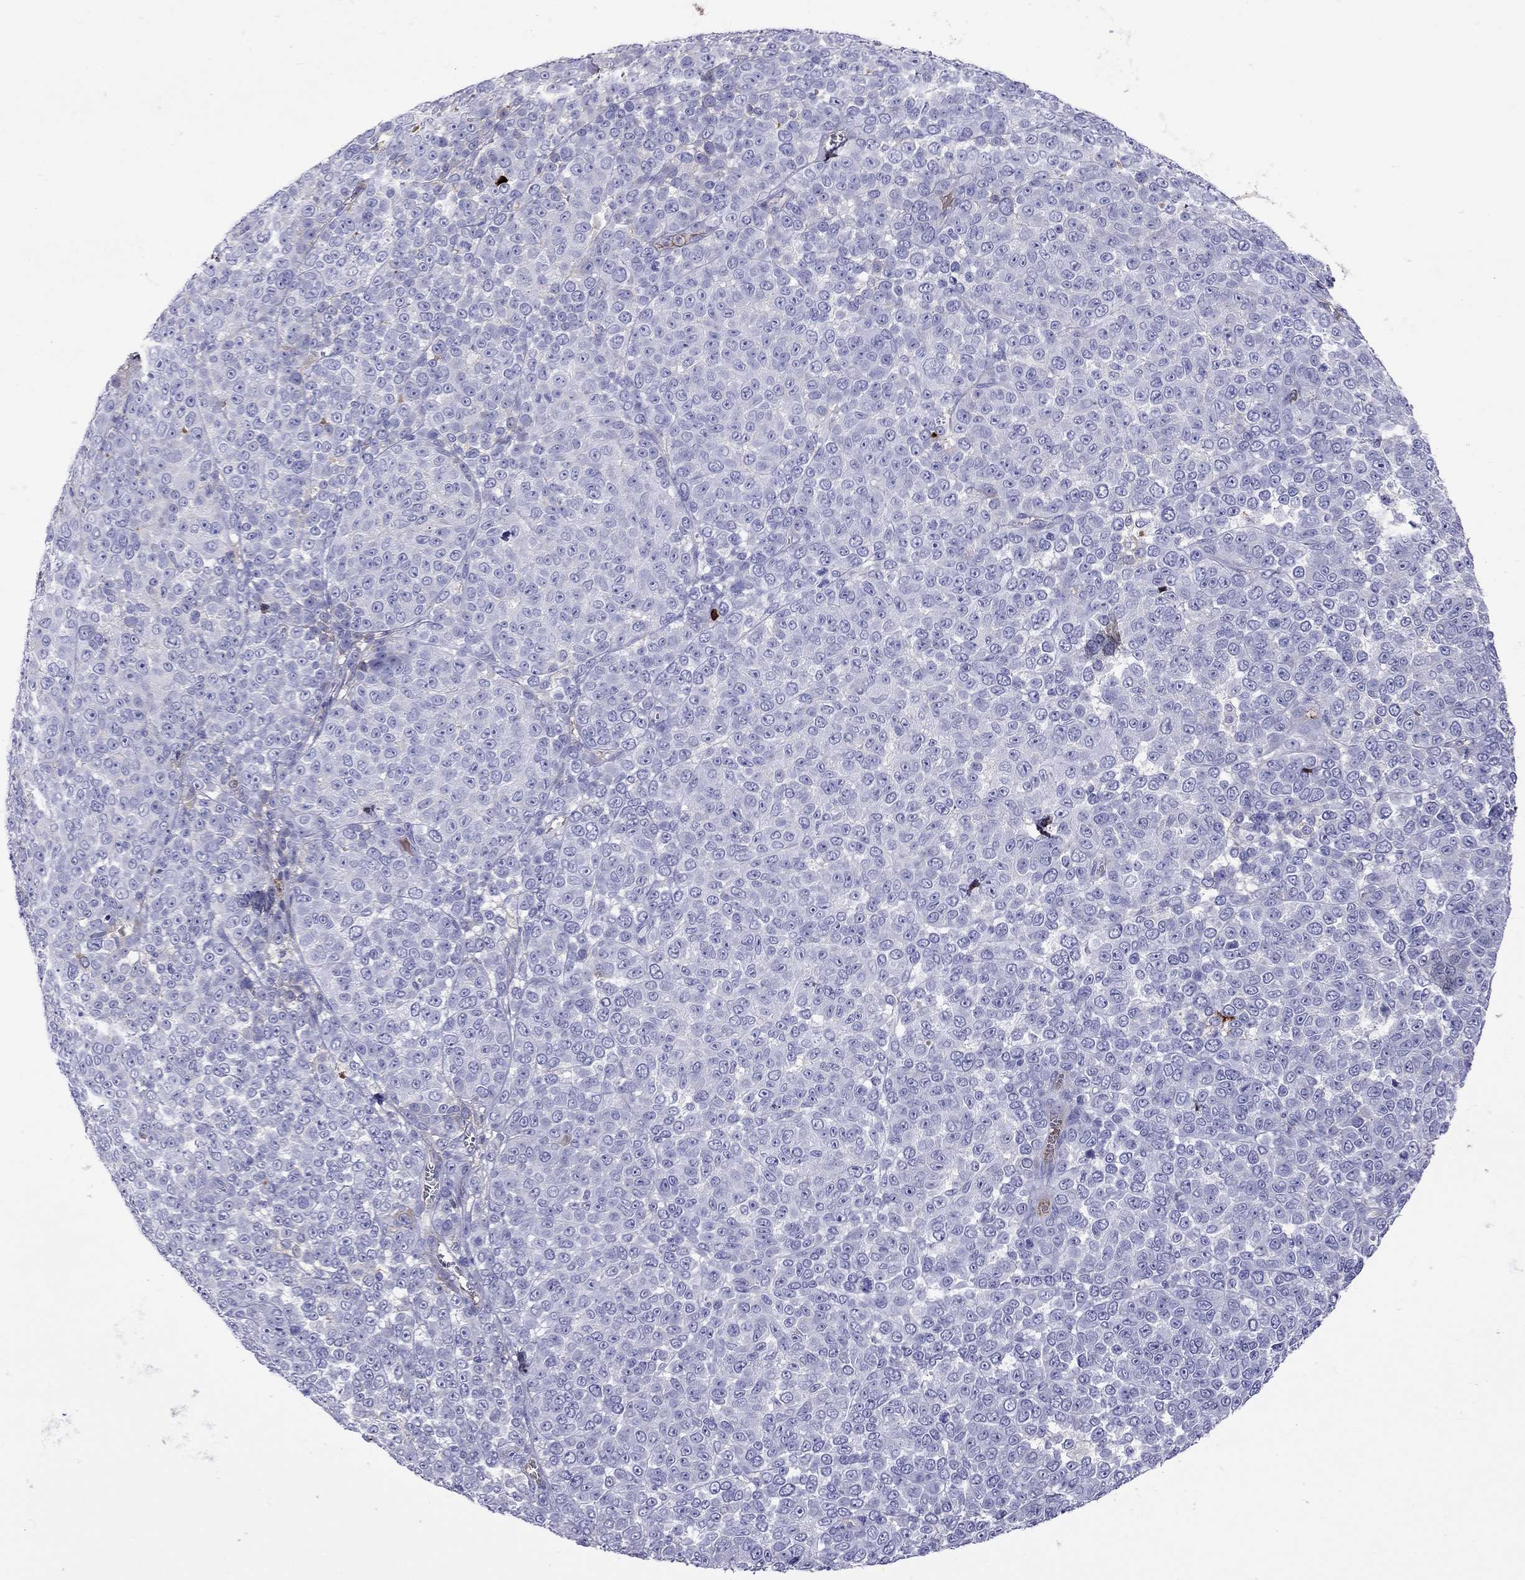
{"staining": {"intensity": "negative", "quantity": "none", "location": "none"}, "tissue": "melanoma", "cell_type": "Tumor cells", "image_type": "cancer", "snomed": [{"axis": "morphology", "description": "Malignant melanoma, NOS"}, {"axis": "topography", "description": "Skin"}], "caption": "IHC photomicrograph of neoplastic tissue: human melanoma stained with DAB shows no significant protein positivity in tumor cells.", "gene": "SERPINA3", "patient": {"sex": "female", "age": 95}}